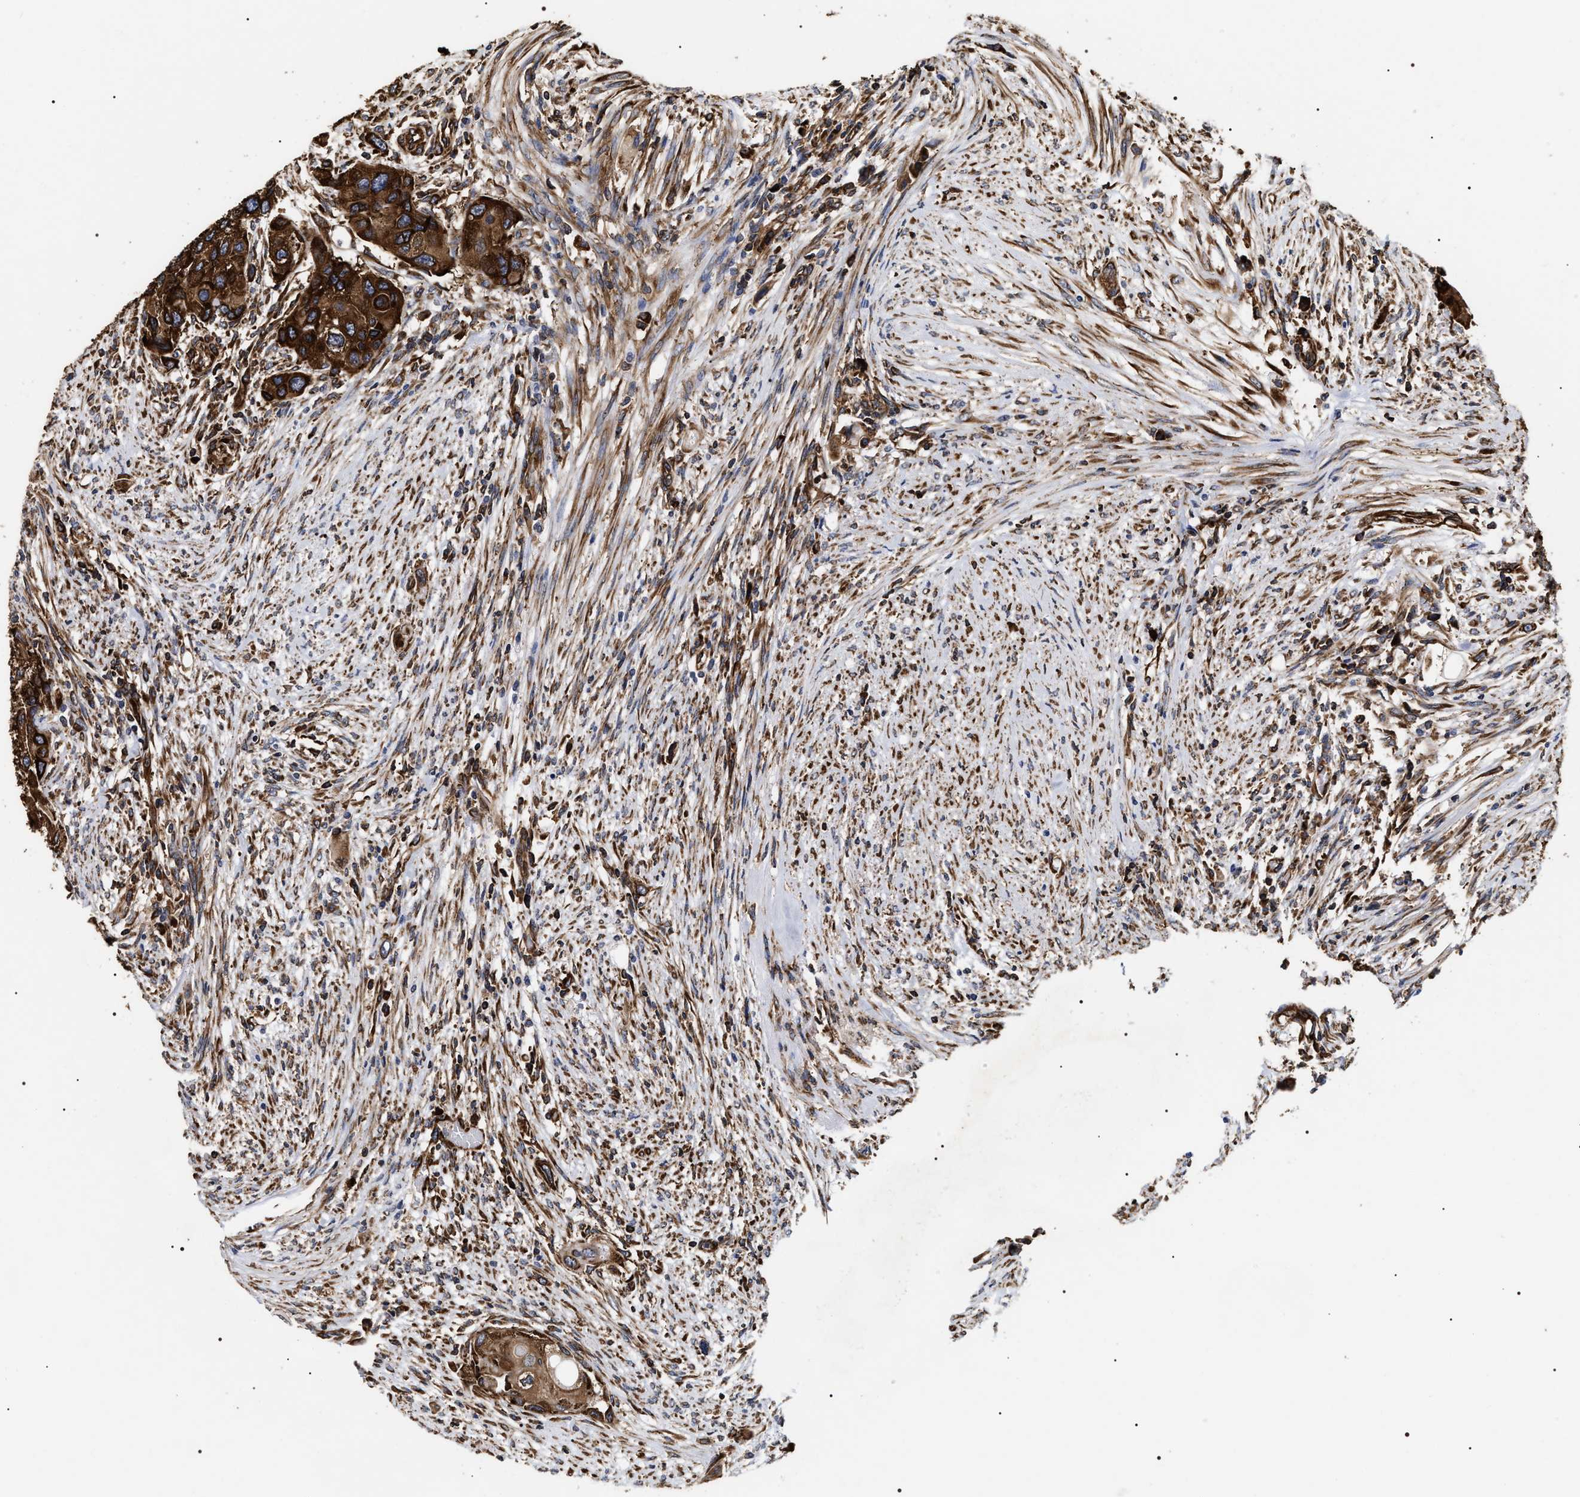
{"staining": {"intensity": "strong", "quantity": ">75%", "location": "cytoplasmic/membranous"}, "tissue": "urothelial cancer", "cell_type": "Tumor cells", "image_type": "cancer", "snomed": [{"axis": "morphology", "description": "Urothelial carcinoma, High grade"}, {"axis": "topography", "description": "Urinary bladder"}], "caption": "This photomicrograph shows IHC staining of human urothelial cancer, with high strong cytoplasmic/membranous expression in about >75% of tumor cells.", "gene": "SERBP1", "patient": {"sex": "female", "age": 56}}